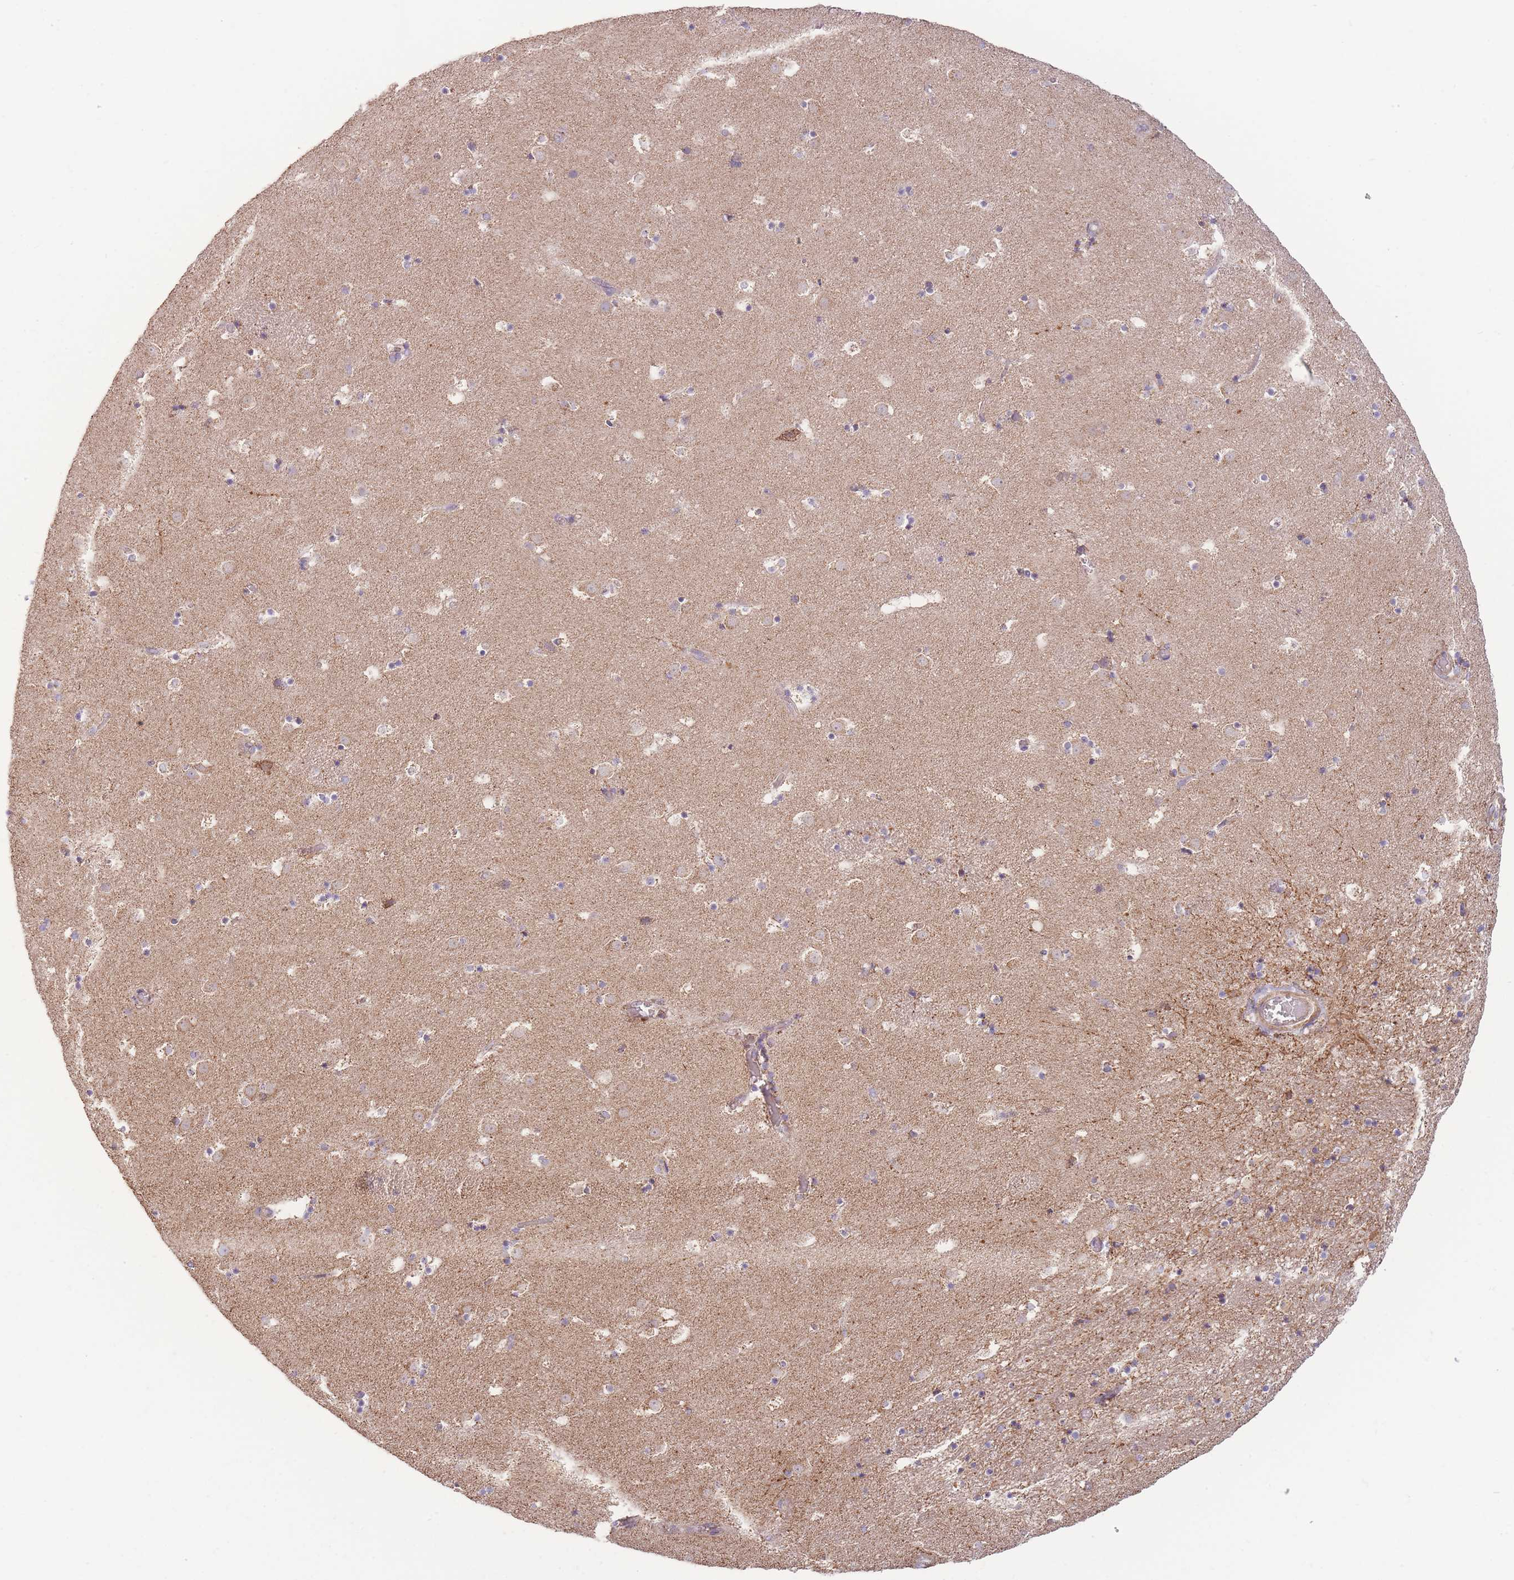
{"staining": {"intensity": "moderate", "quantity": "25%-75%", "location": "cytoplasmic/membranous"}, "tissue": "caudate", "cell_type": "Glial cells", "image_type": "normal", "snomed": [{"axis": "morphology", "description": "Normal tissue, NOS"}, {"axis": "topography", "description": "Lateral ventricle wall"}], "caption": "Human caudate stained with a brown dye reveals moderate cytoplasmic/membranous positive positivity in approximately 25%-75% of glial cells.", "gene": "KIF16B", "patient": {"sex": "male", "age": 25}}